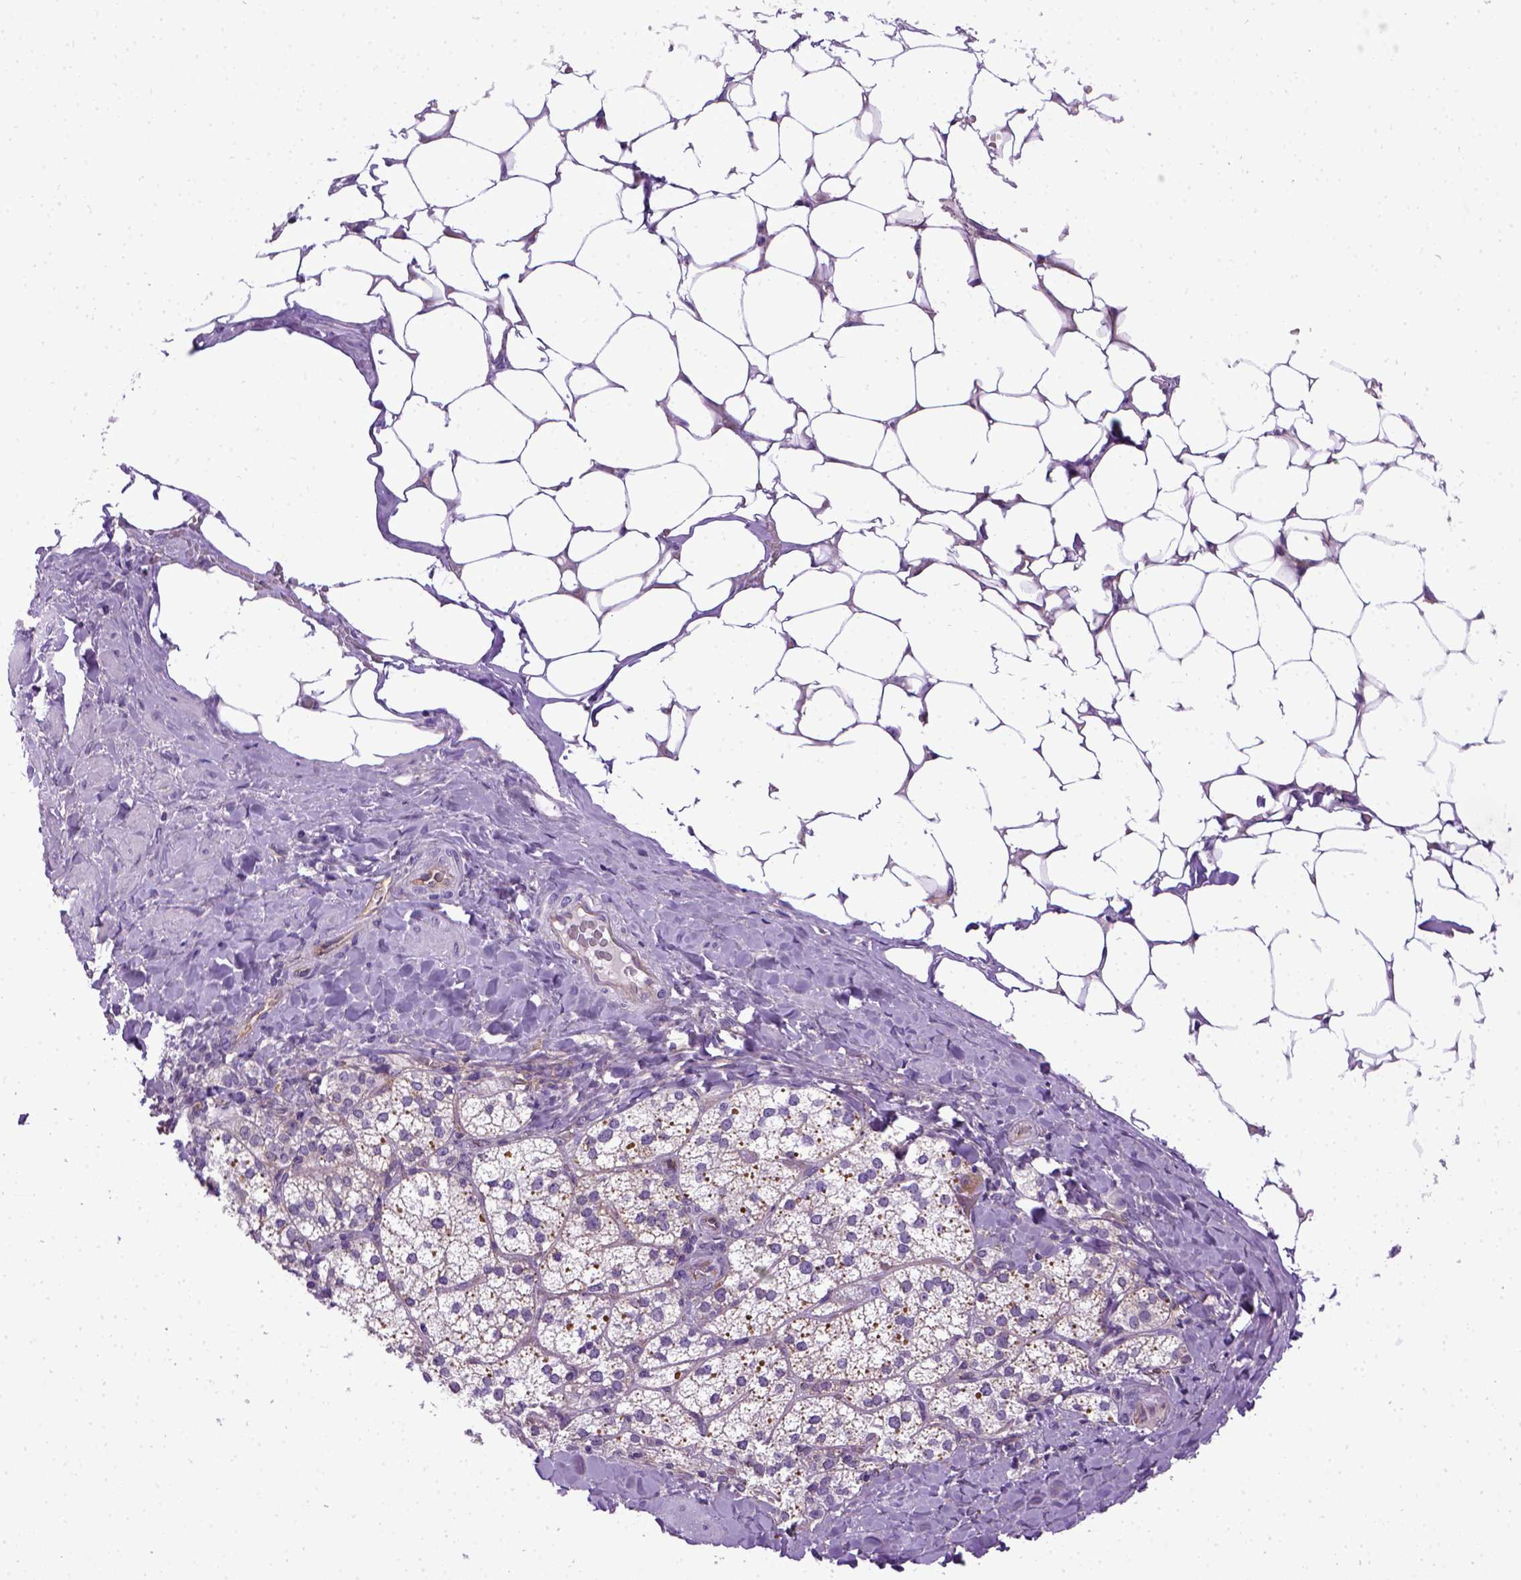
{"staining": {"intensity": "moderate", "quantity": "<25%", "location": "cytoplasmic/membranous"}, "tissue": "adrenal gland", "cell_type": "Glandular cells", "image_type": "normal", "snomed": [{"axis": "morphology", "description": "Normal tissue, NOS"}, {"axis": "topography", "description": "Adrenal gland"}], "caption": "Protein staining demonstrates moderate cytoplasmic/membranous positivity in approximately <25% of glandular cells in benign adrenal gland. (DAB (3,3'-diaminobenzidine) = brown stain, brightfield microscopy at high magnification).", "gene": "ENG", "patient": {"sex": "male", "age": 53}}